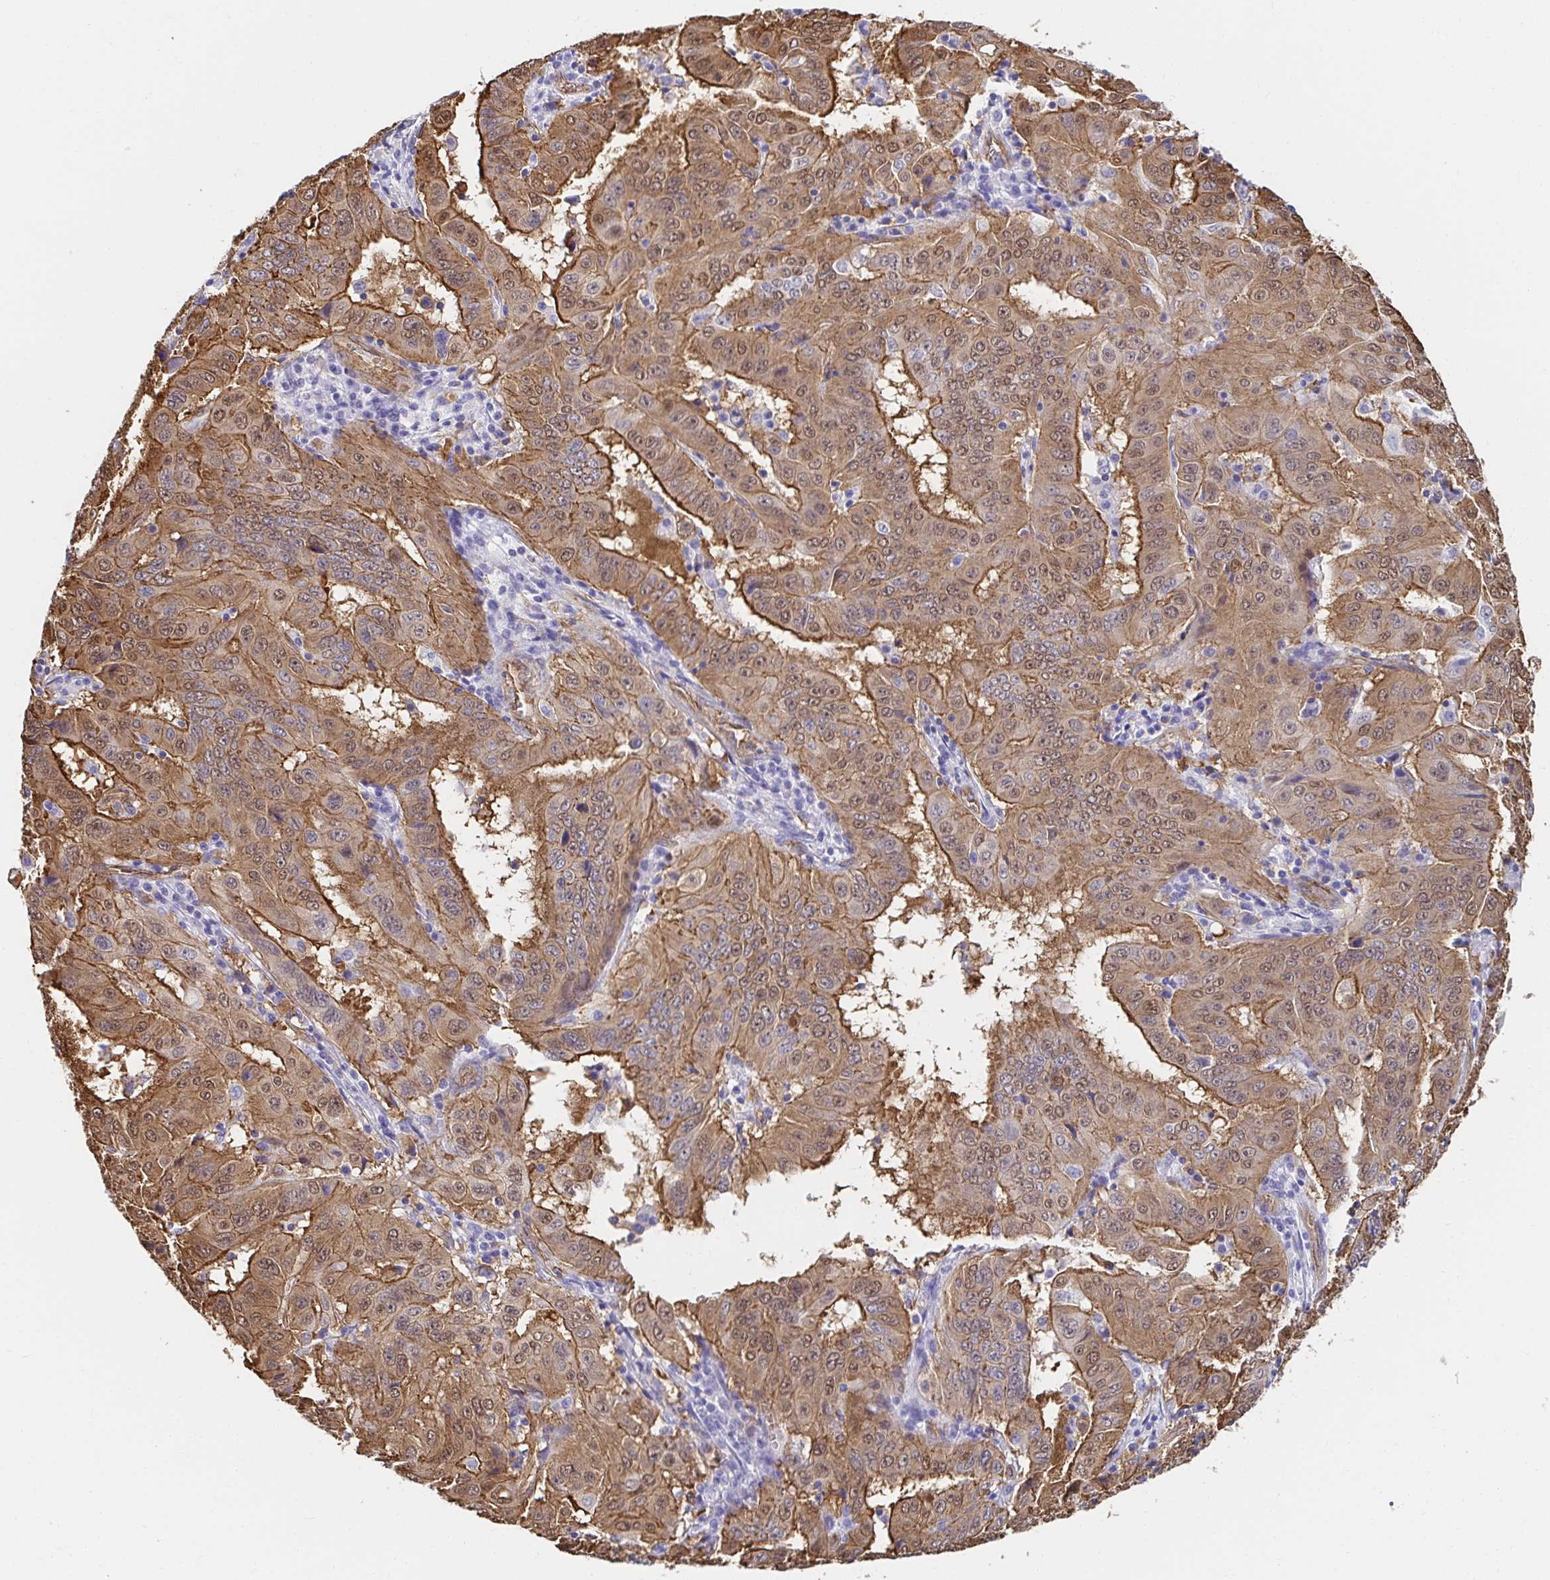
{"staining": {"intensity": "moderate", "quantity": ">75%", "location": "cytoplasmic/membranous,nuclear"}, "tissue": "pancreatic cancer", "cell_type": "Tumor cells", "image_type": "cancer", "snomed": [{"axis": "morphology", "description": "Adenocarcinoma, NOS"}, {"axis": "topography", "description": "Pancreas"}], "caption": "Pancreatic cancer (adenocarcinoma) stained for a protein (brown) exhibits moderate cytoplasmic/membranous and nuclear positive expression in approximately >75% of tumor cells.", "gene": "CTTN", "patient": {"sex": "male", "age": 63}}